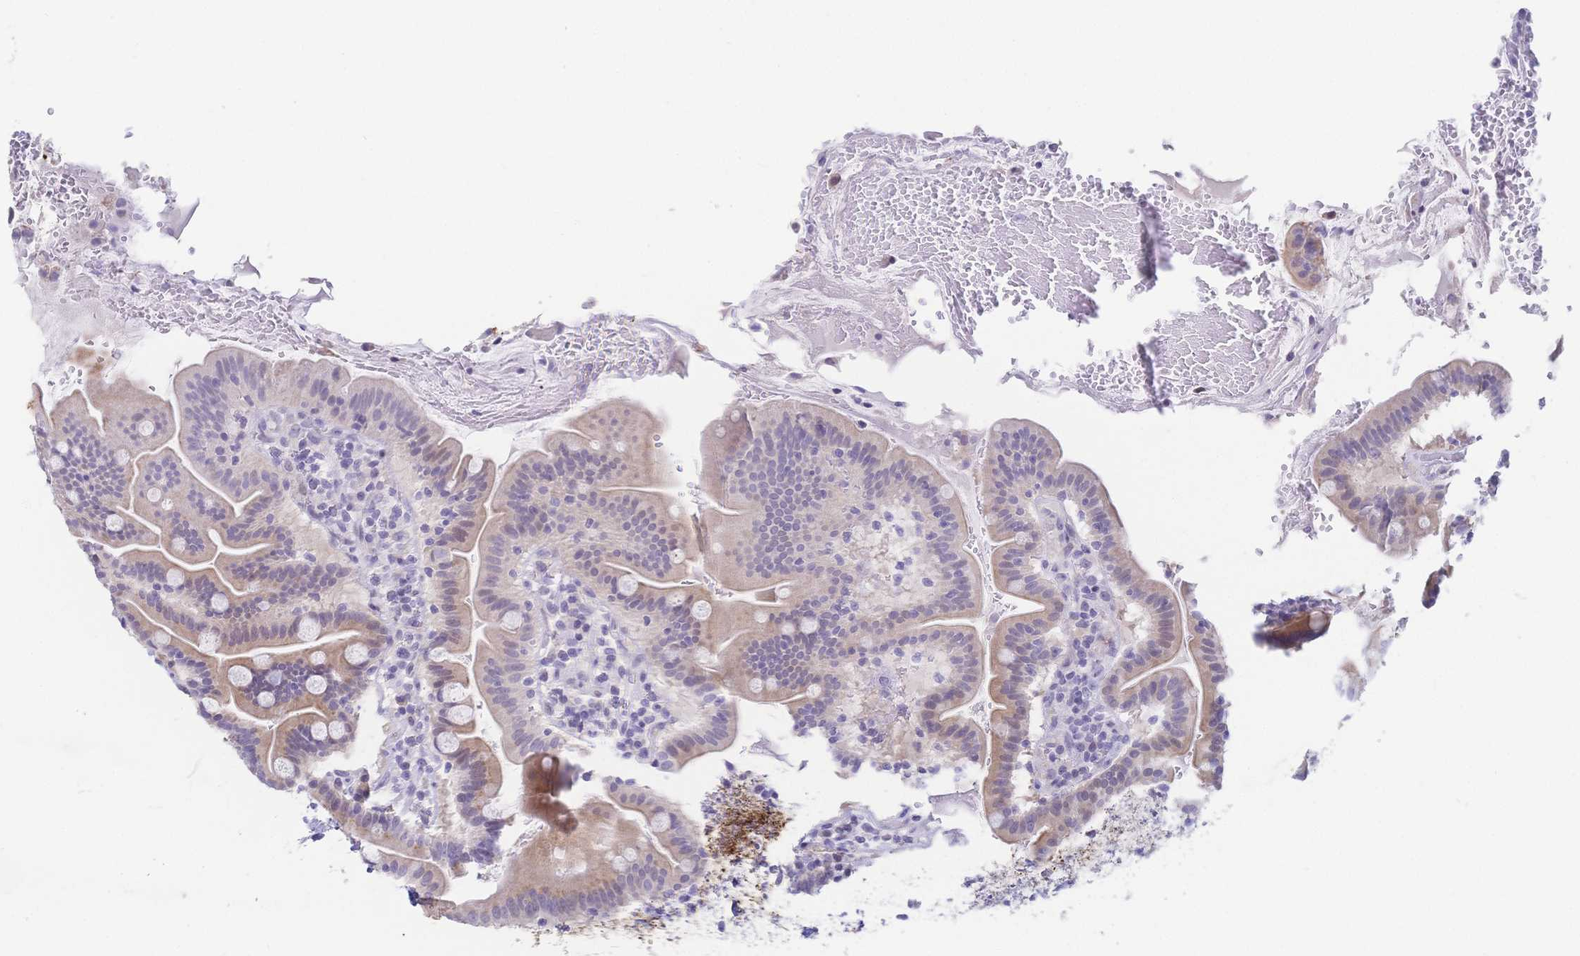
{"staining": {"intensity": "weak", "quantity": ">75%", "location": "cytoplasmic/membranous"}, "tissue": "small intestine", "cell_type": "Glandular cells", "image_type": "normal", "snomed": [{"axis": "morphology", "description": "Normal tissue, NOS"}, {"axis": "topography", "description": "Small intestine"}], "caption": "Benign small intestine was stained to show a protein in brown. There is low levels of weak cytoplasmic/membranous staining in approximately >75% of glandular cells. Immunohistochemistry stains the protein in brown and the nuclei are stained blue.", "gene": "CR2", "patient": {"sex": "male", "age": 26}}